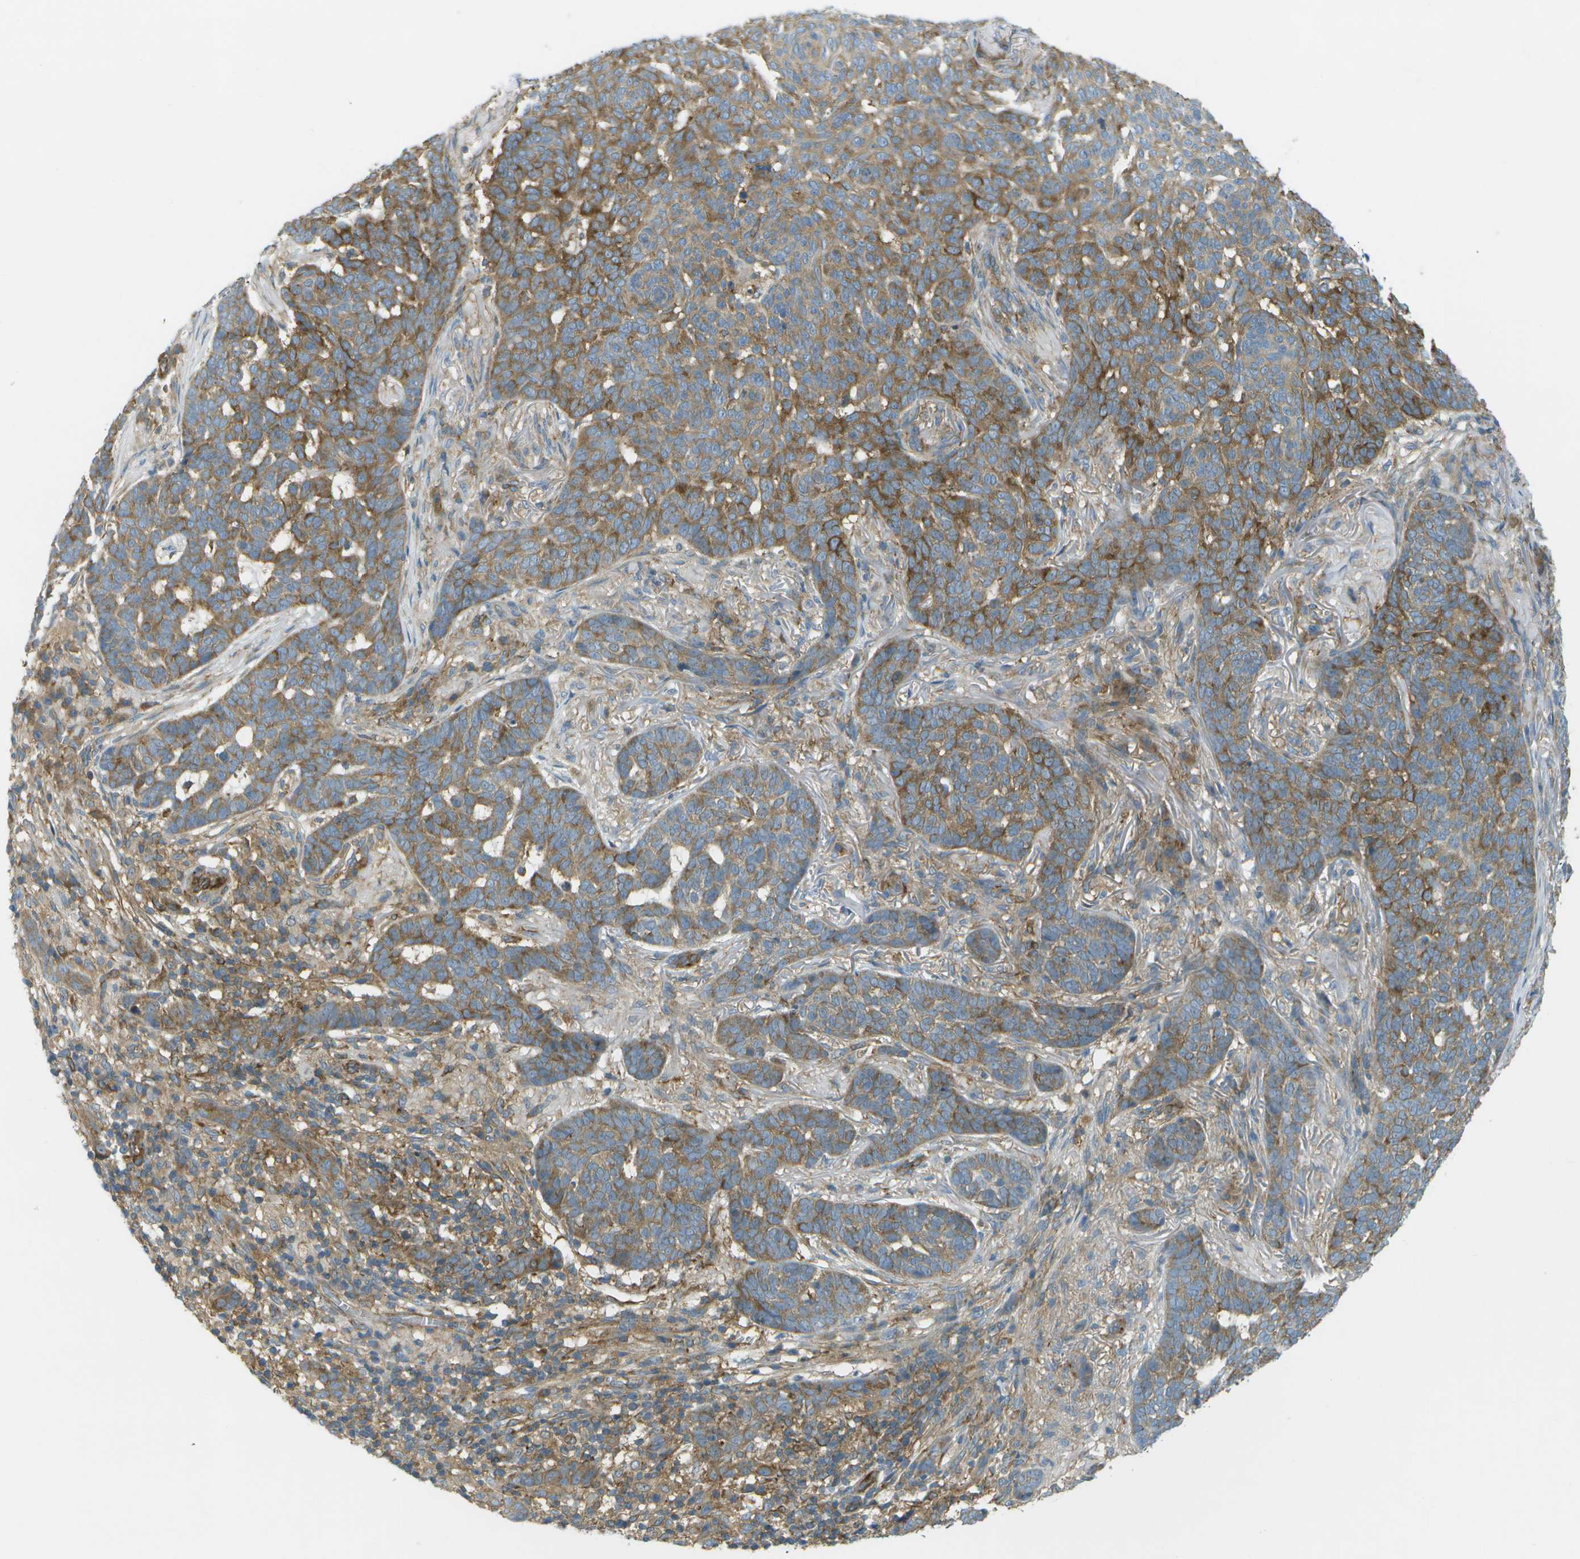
{"staining": {"intensity": "moderate", "quantity": ">75%", "location": "cytoplasmic/membranous"}, "tissue": "skin cancer", "cell_type": "Tumor cells", "image_type": "cancer", "snomed": [{"axis": "morphology", "description": "Basal cell carcinoma"}, {"axis": "topography", "description": "Skin"}], "caption": "Protein expression by IHC shows moderate cytoplasmic/membranous expression in approximately >75% of tumor cells in skin cancer (basal cell carcinoma).", "gene": "WNK2", "patient": {"sex": "male", "age": 85}}